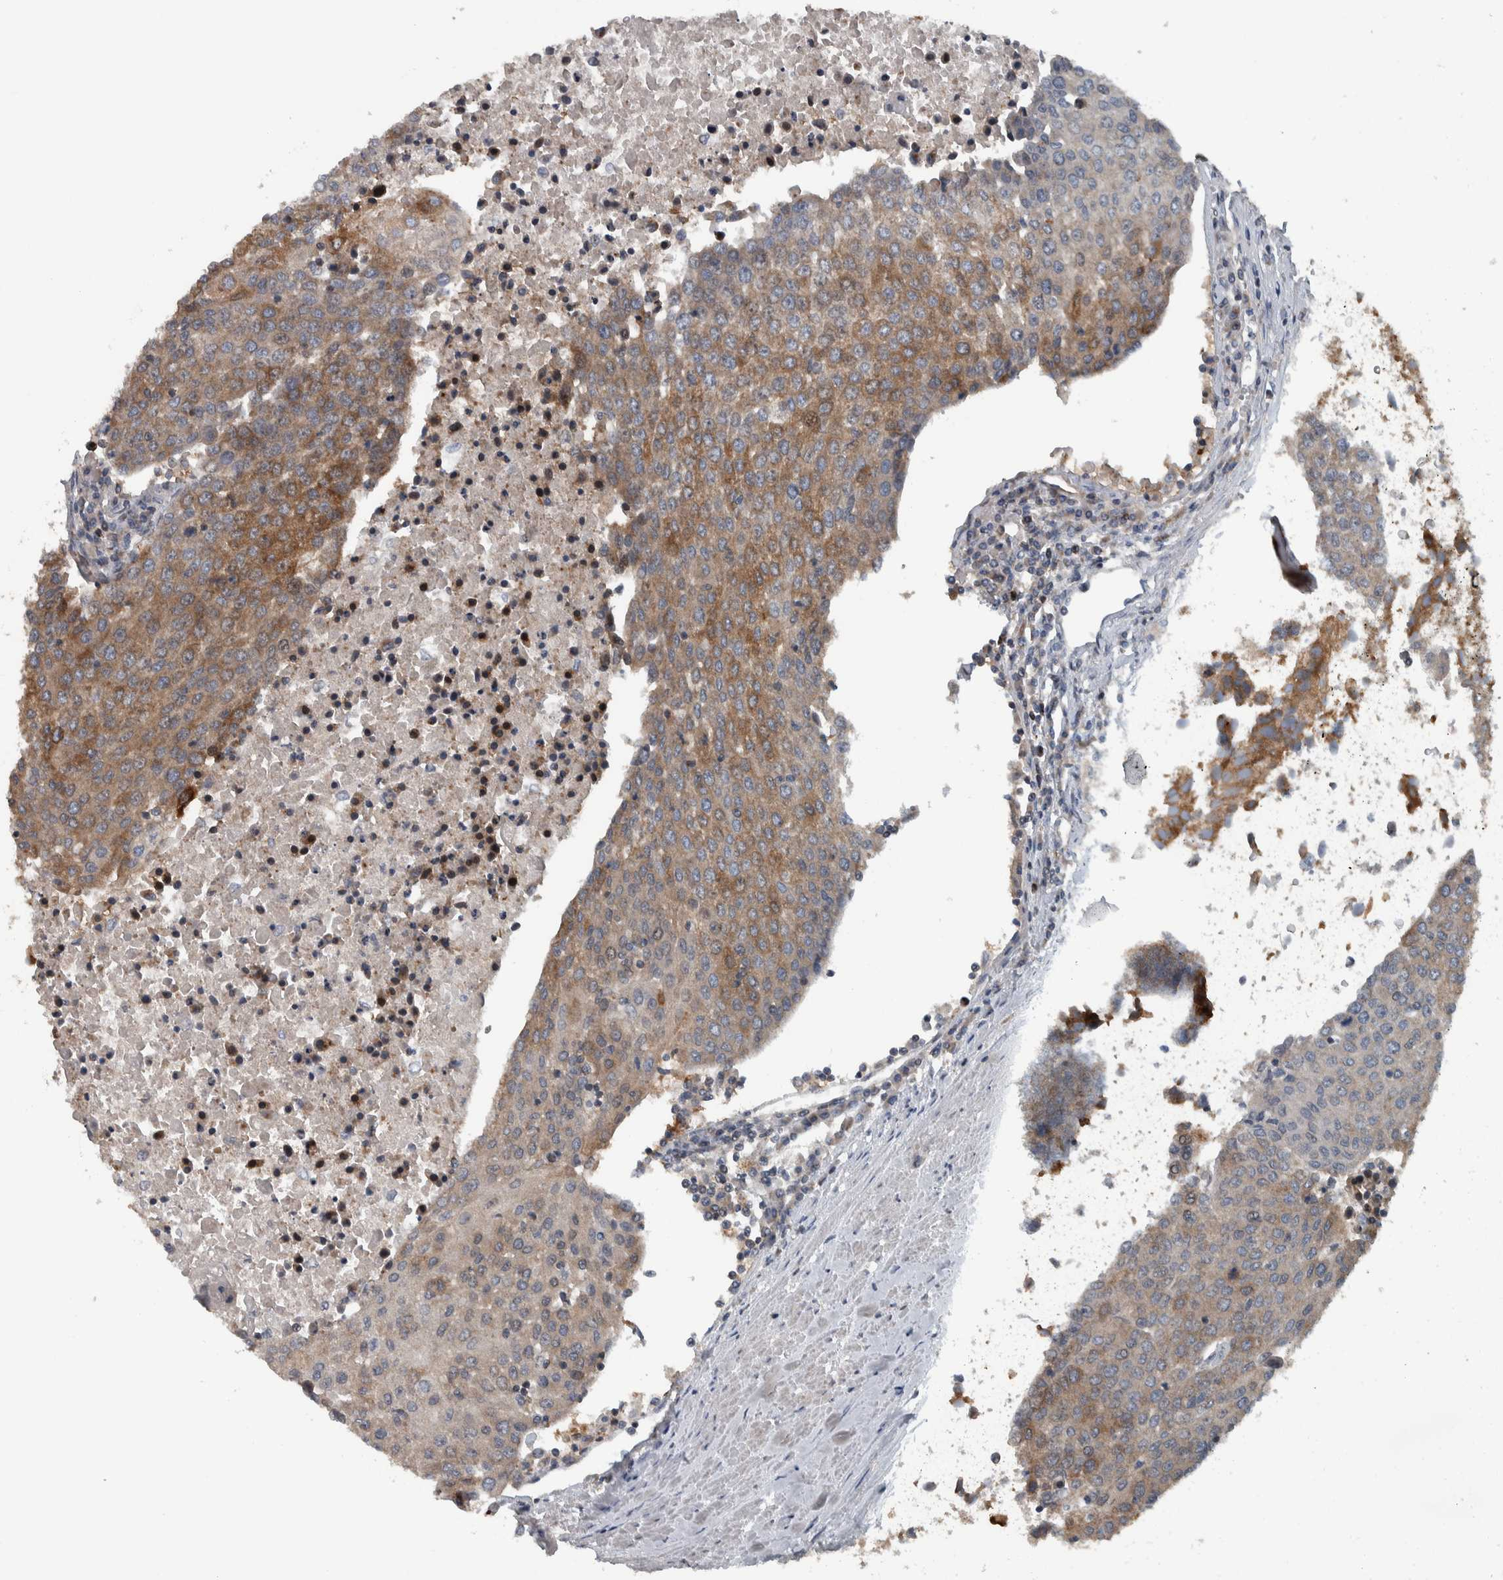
{"staining": {"intensity": "moderate", "quantity": "25%-75%", "location": "cytoplasmic/membranous"}, "tissue": "urothelial cancer", "cell_type": "Tumor cells", "image_type": "cancer", "snomed": [{"axis": "morphology", "description": "Urothelial carcinoma, High grade"}, {"axis": "topography", "description": "Urinary bladder"}], "caption": "A brown stain shows moderate cytoplasmic/membranous expression of a protein in human high-grade urothelial carcinoma tumor cells.", "gene": "BAIAP2L1", "patient": {"sex": "female", "age": 85}}